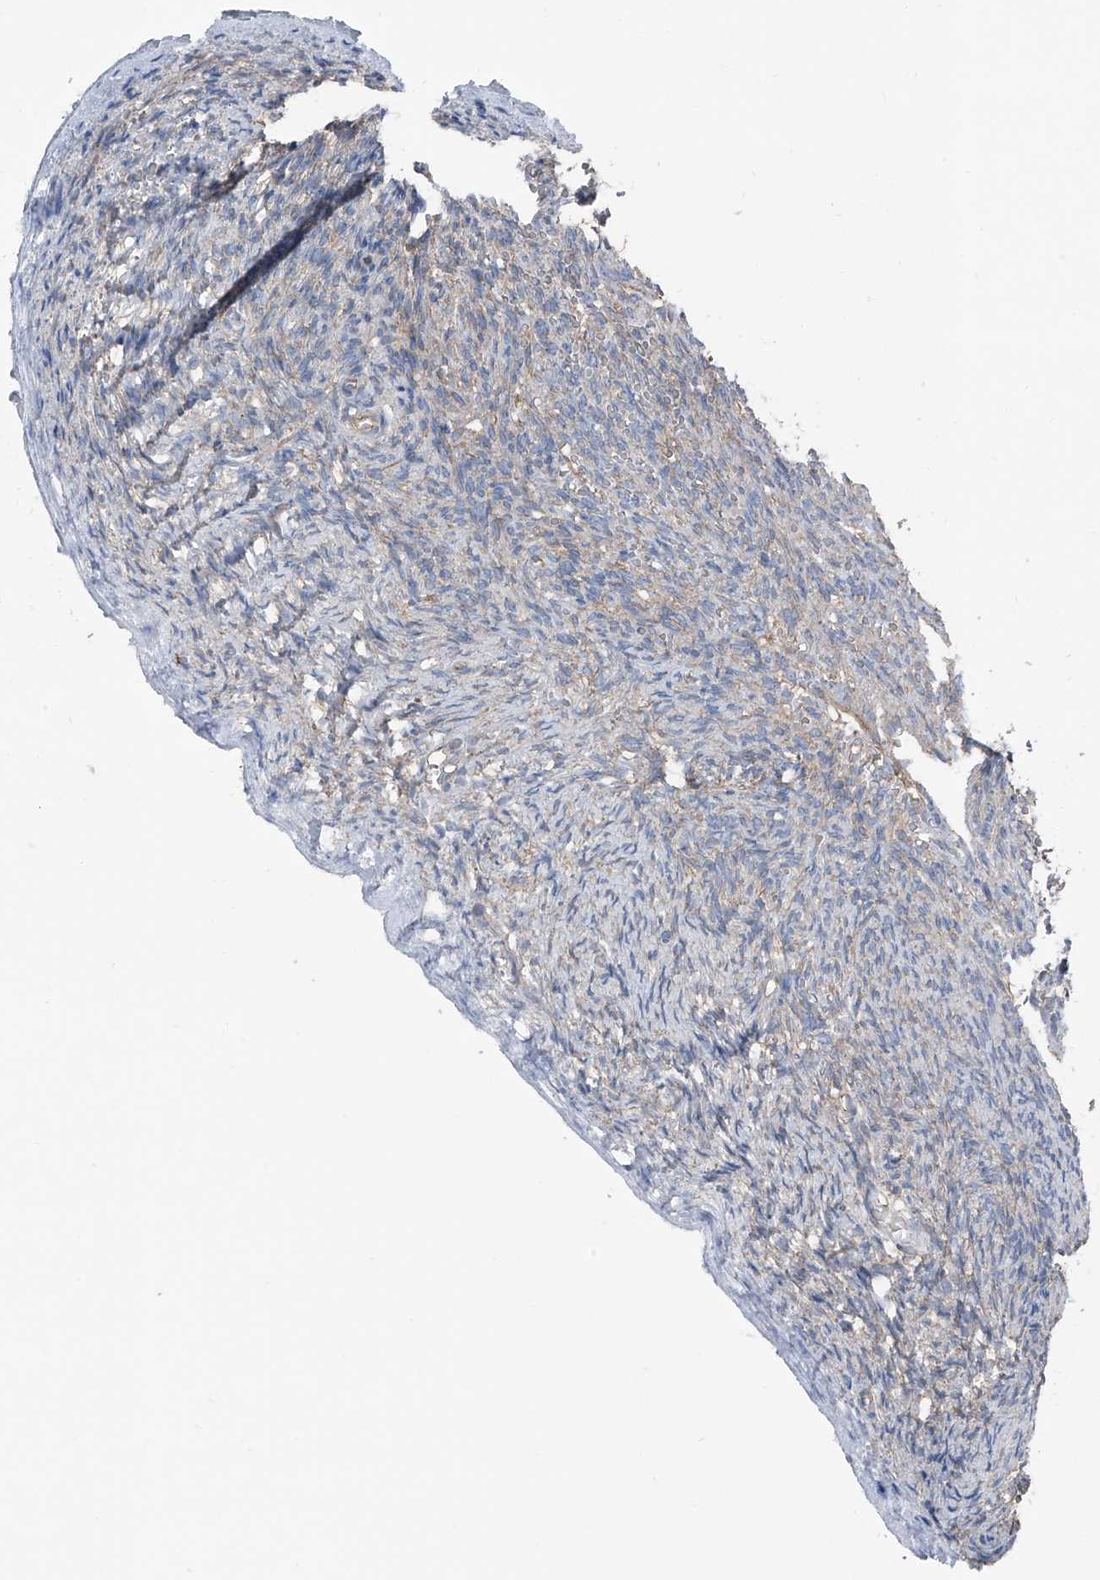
{"staining": {"intensity": "moderate", "quantity": ">75%", "location": "cytoplasmic/membranous"}, "tissue": "ovary", "cell_type": "Follicle cells", "image_type": "normal", "snomed": [{"axis": "morphology", "description": "Normal tissue, NOS"}, {"axis": "topography", "description": "Ovary"}], "caption": "Immunohistochemical staining of benign ovary shows medium levels of moderate cytoplasmic/membranous expression in about >75% of follicle cells. The protein of interest is stained brown, and the nuclei are stained in blue (DAB IHC with brightfield microscopy, high magnification).", "gene": "GPR142", "patient": {"sex": "female", "age": 34}}